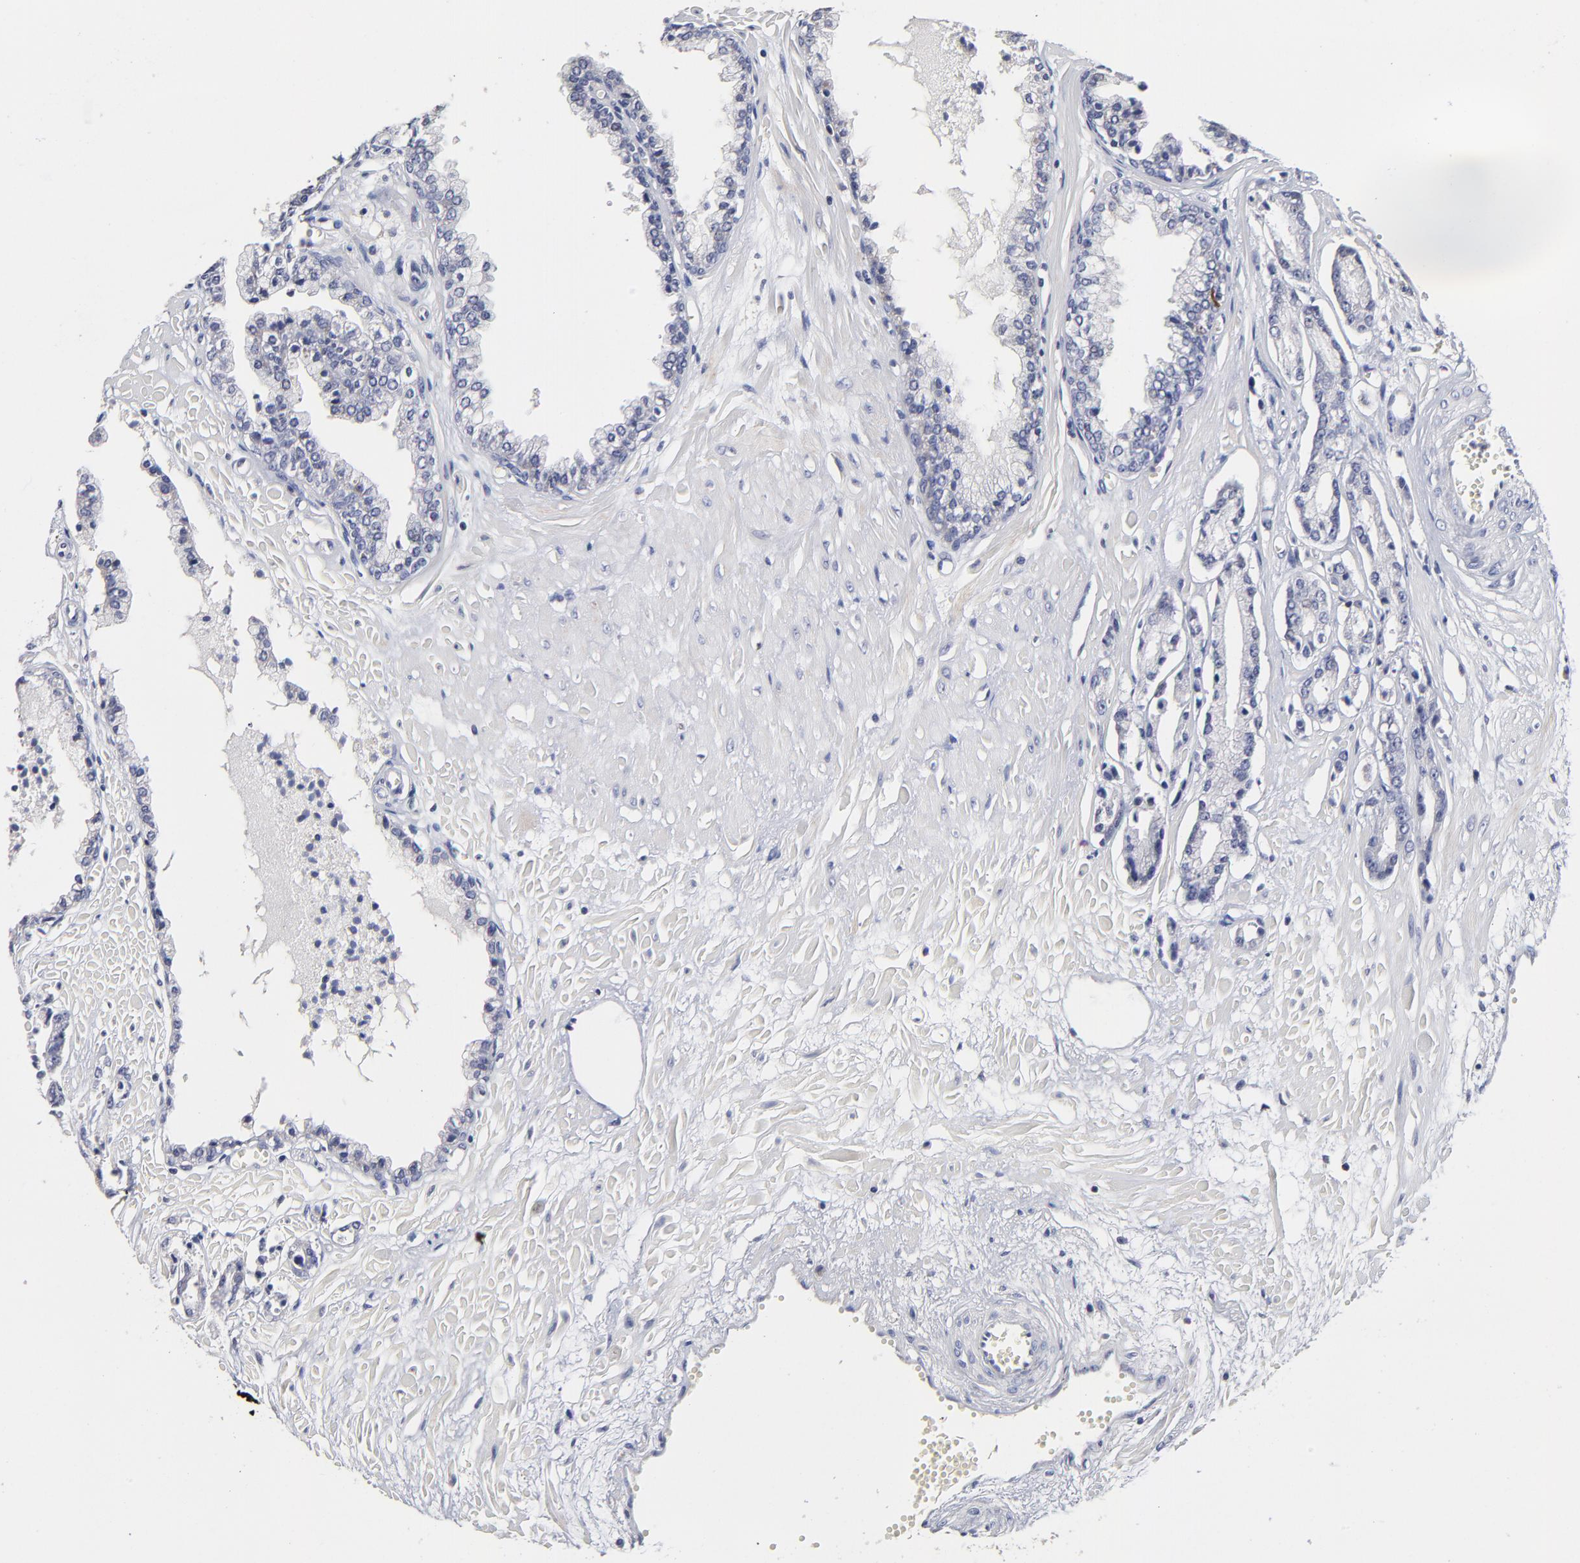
{"staining": {"intensity": "negative", "quantity": "none", "location": "none"}, "tissue": "prostate cancer", "cell_type": "Tumor cells", "image_type": "cancer", "snomed": [{"axis": "morphology", "description": "Adenocarcinoma, High grade"}, {"axis": "topography", "description": "Prostate"}], "caption": "High-grade adenocarcinoma (prostate) stained for a protein using IHC reveals no positivity tumor cells.", "gene": "TRAT1", "patient": {"sex": "male", "age": 56}}